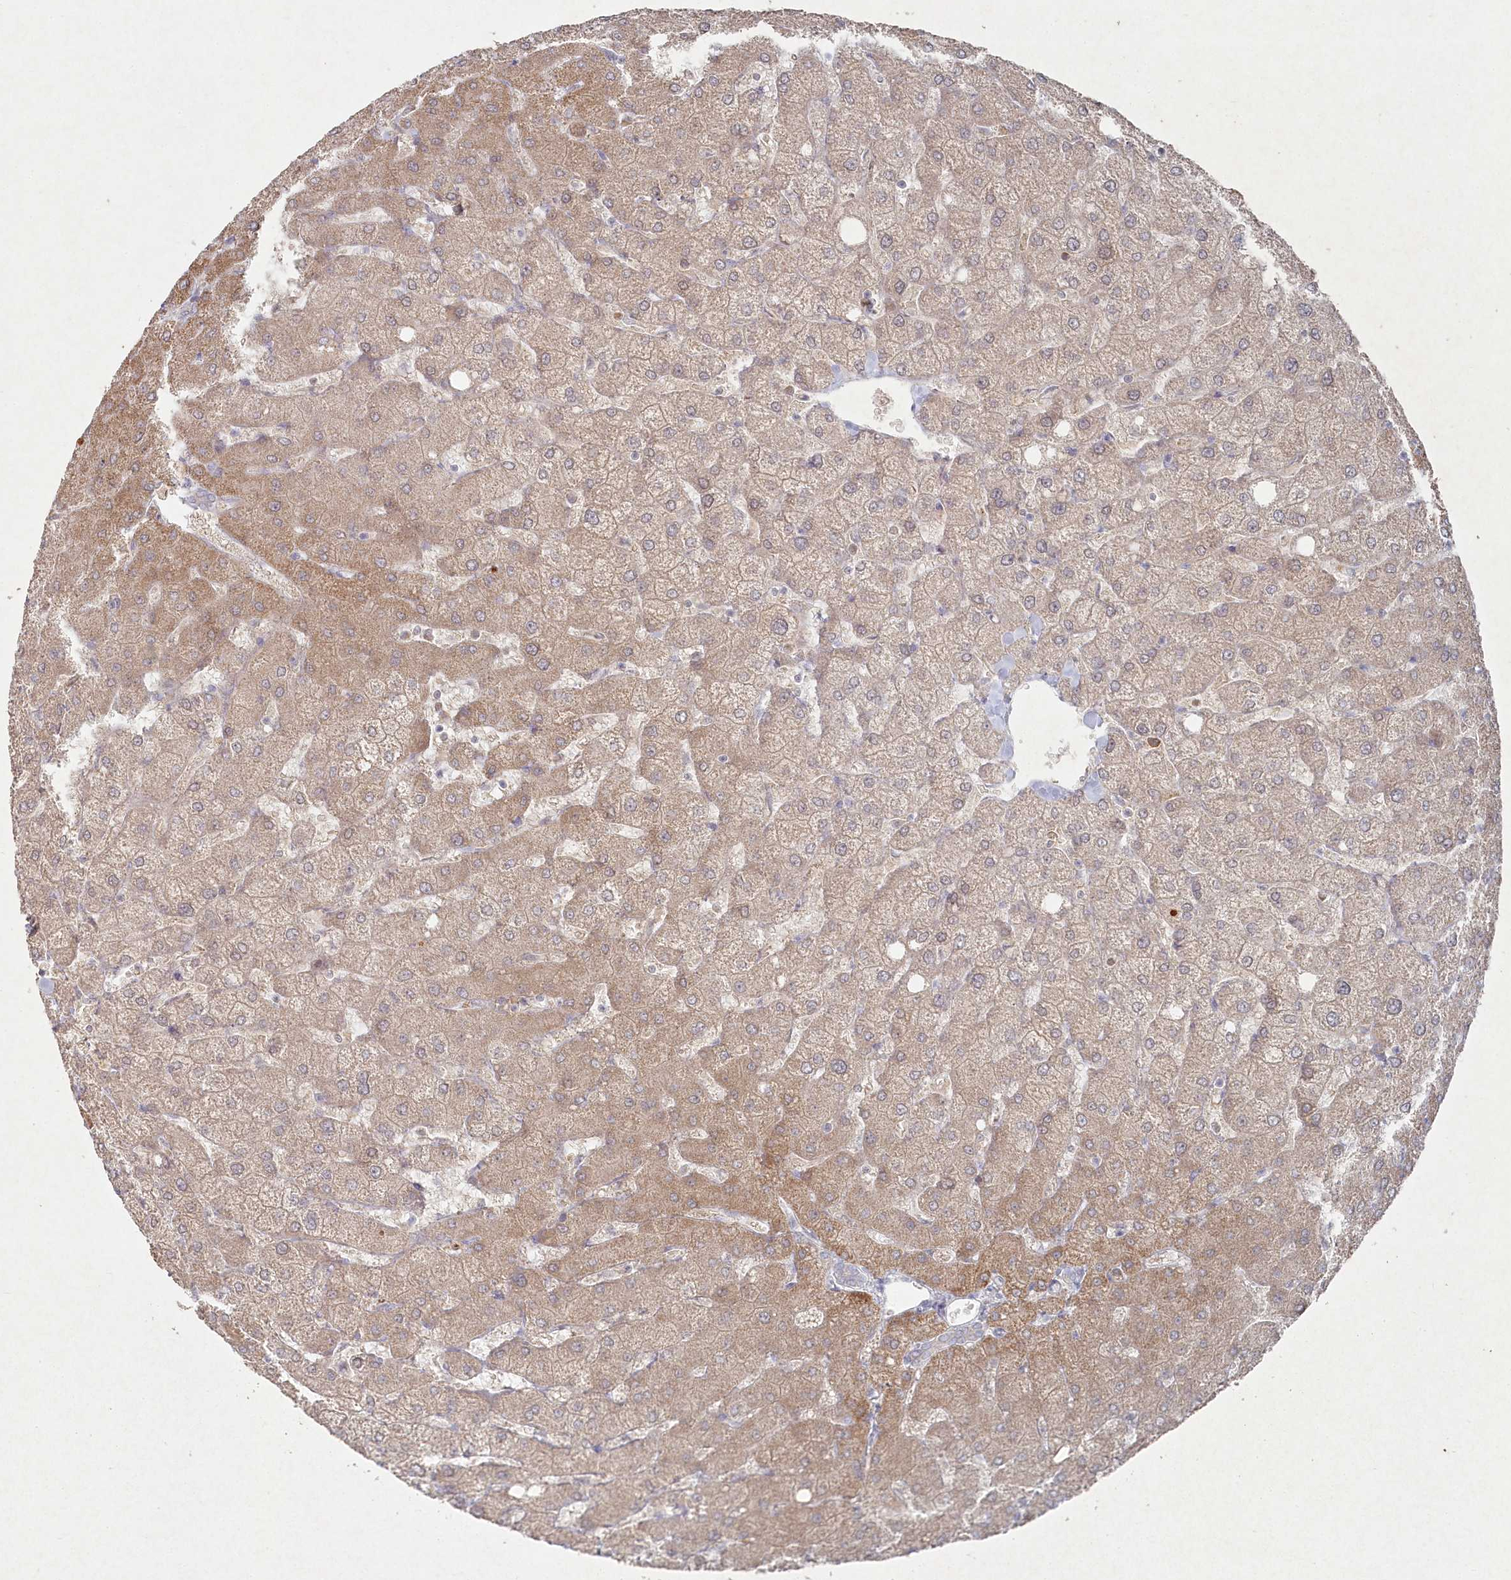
{"staining": {"intensity": "negative", "quantity": "none", "location": "none"}, "tissue": "liver", "cell_type": "Cholangiocytes", "image_type": "normal", "snomed": [{"axis": "morphology", "description": "Normal tissue, NOS"}, {"axis": "topography", "description": "Liver"}], "caption": "The image demonstrates no staining of cholangiocytes in benign liver.", "gene": "TGFBRAP1", "patient": {"sex": "female", "age": 54}}